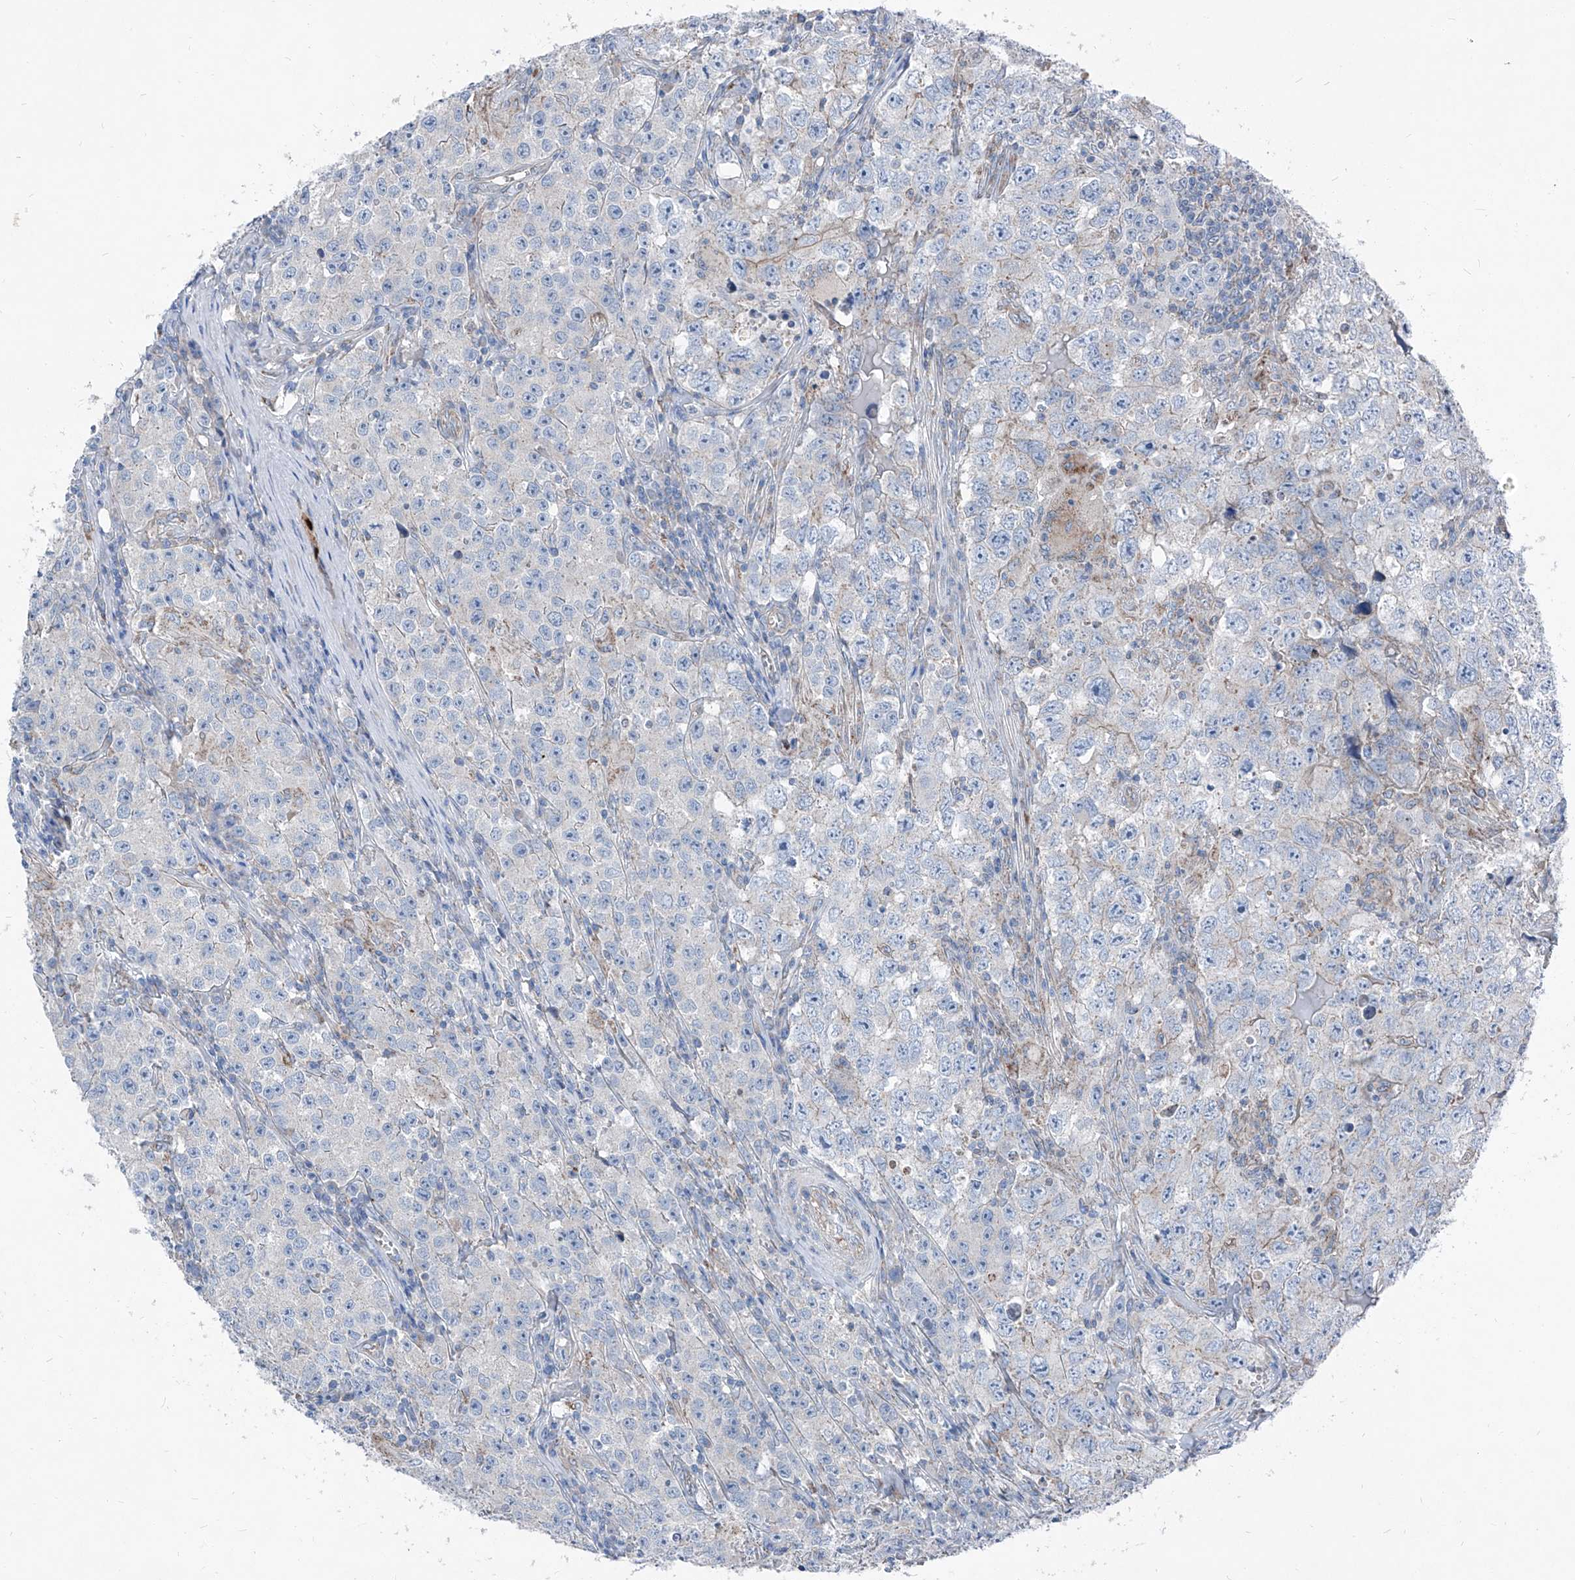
{"staining": {"intensity": "negative", "quantity": "none", "location": "none"}, "tissue": "testis cancer", "cell_type": "Tumor cells", "image_type": "cancer", "snomed": [{"axis": "morphology", "description": "Seminoma, NOS"}, {"axis": "morphology", "description": "Carcinoma, Embryonal, NOS"}, {"axis": "topography", "description": "Testis"}], "caption": "Human embryonal carcinoma (testis) stained for a protein using immunohistochemistry (IHC) shows no positivity in tumor cells.", "gene": "AGPS", "patient": {"sex": "male", "age": 43}}